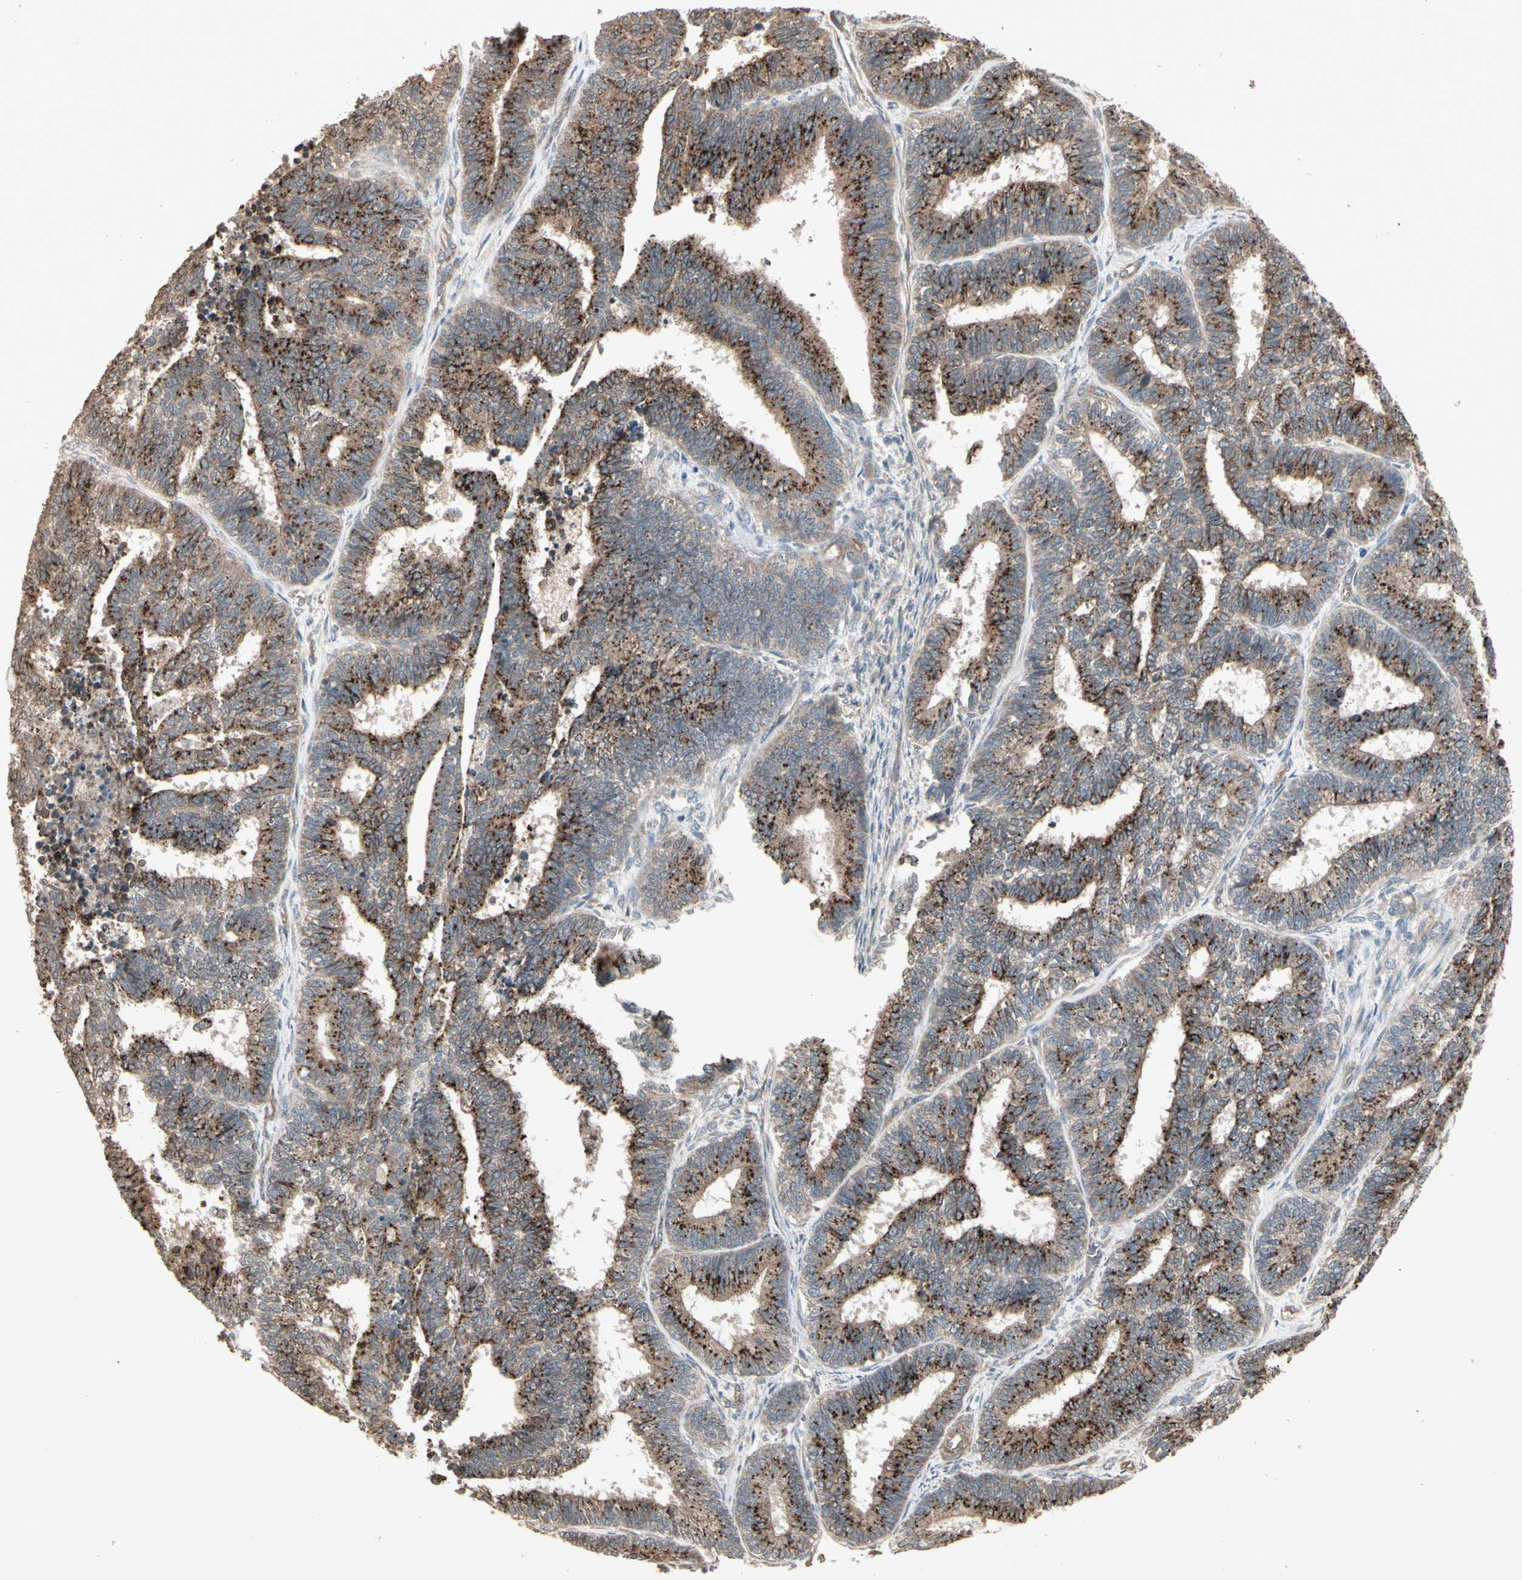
{"staining": {"intensity": "strong", "quantity": ">75%", "location": "cytoplasmic/membranous"}, "tissue": "endometrial cancer", "cell_type": "Tumor cells", "image_type": "cancer", "snomed": [{"axis": "morphology", "description": "Adenocarcinoma, NOS"}, {"axis": "topography", "description": "Endometrium"}], "caption": "Immunohistochemical staining of human adenocarcinoma (endometrial) shows high levels of strong cytoplasmic/membranous protein staining in about >75% of tumor cells. (Brightfield microscopy of DAB IHC at high magnification).", "gene": "GALNT3", "patient": {"sex": "female", "age": 70}}